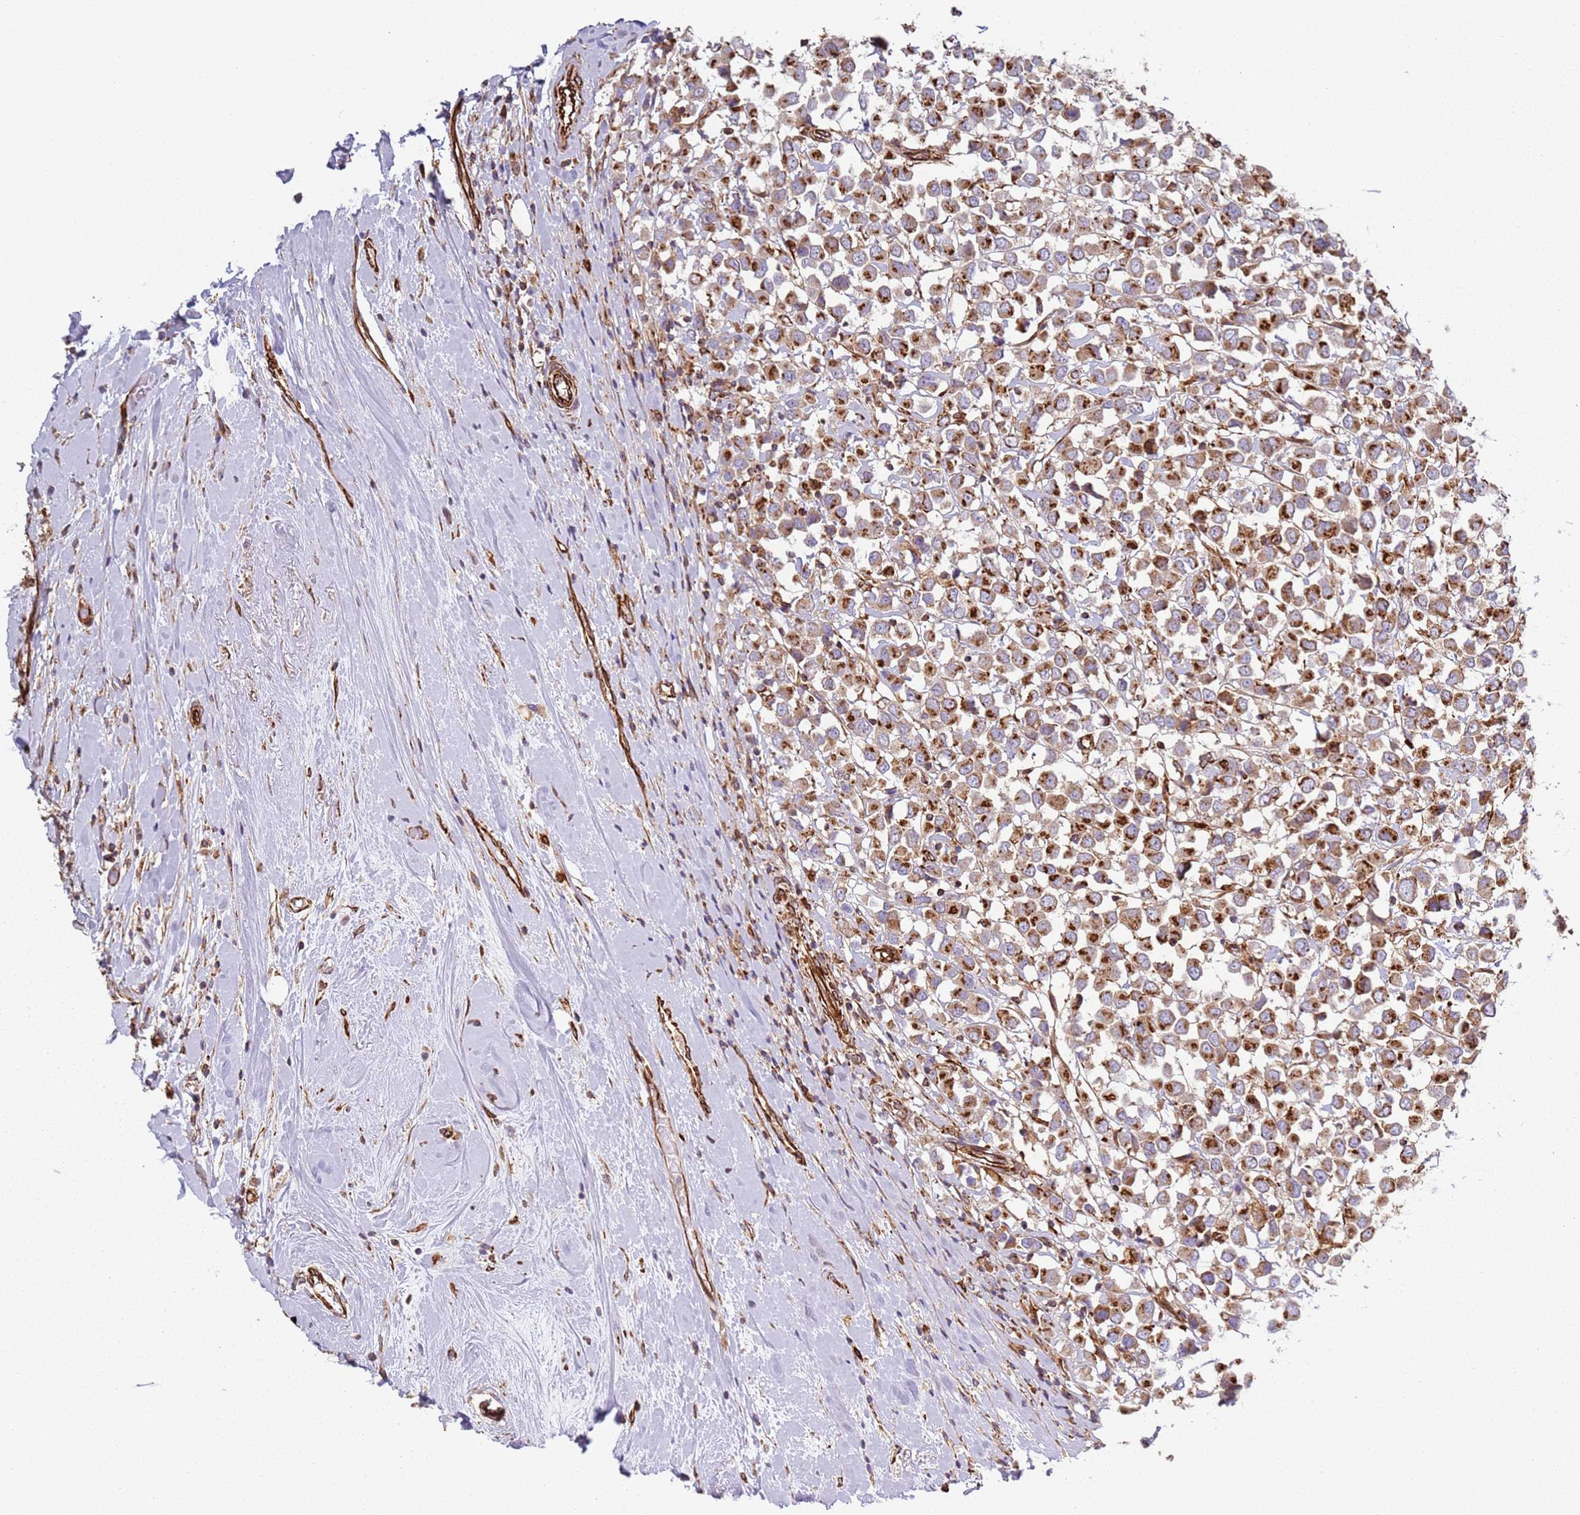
{"staining": {"intensity": "strong", "quantity": "25%-75%", "location": "cytoplasmic/membranous"}, "tissue": "breast cancer", "cell_type": "Tumor cells", "image_type": "cancer", "snomed": [{"axis": "morphology", "description": "Duct carcinoma"}, {"axis": "topography", "description": "Breast"}], "caption": "Human breast invasive ductal carcinoma stained with a brown dye exhibits strong cytoplasmic/membranous positive positivity in about 25%-75% of tumor cells.", "gene": "SNAPIN", "patient": {"sex": "female", "age": 61}}